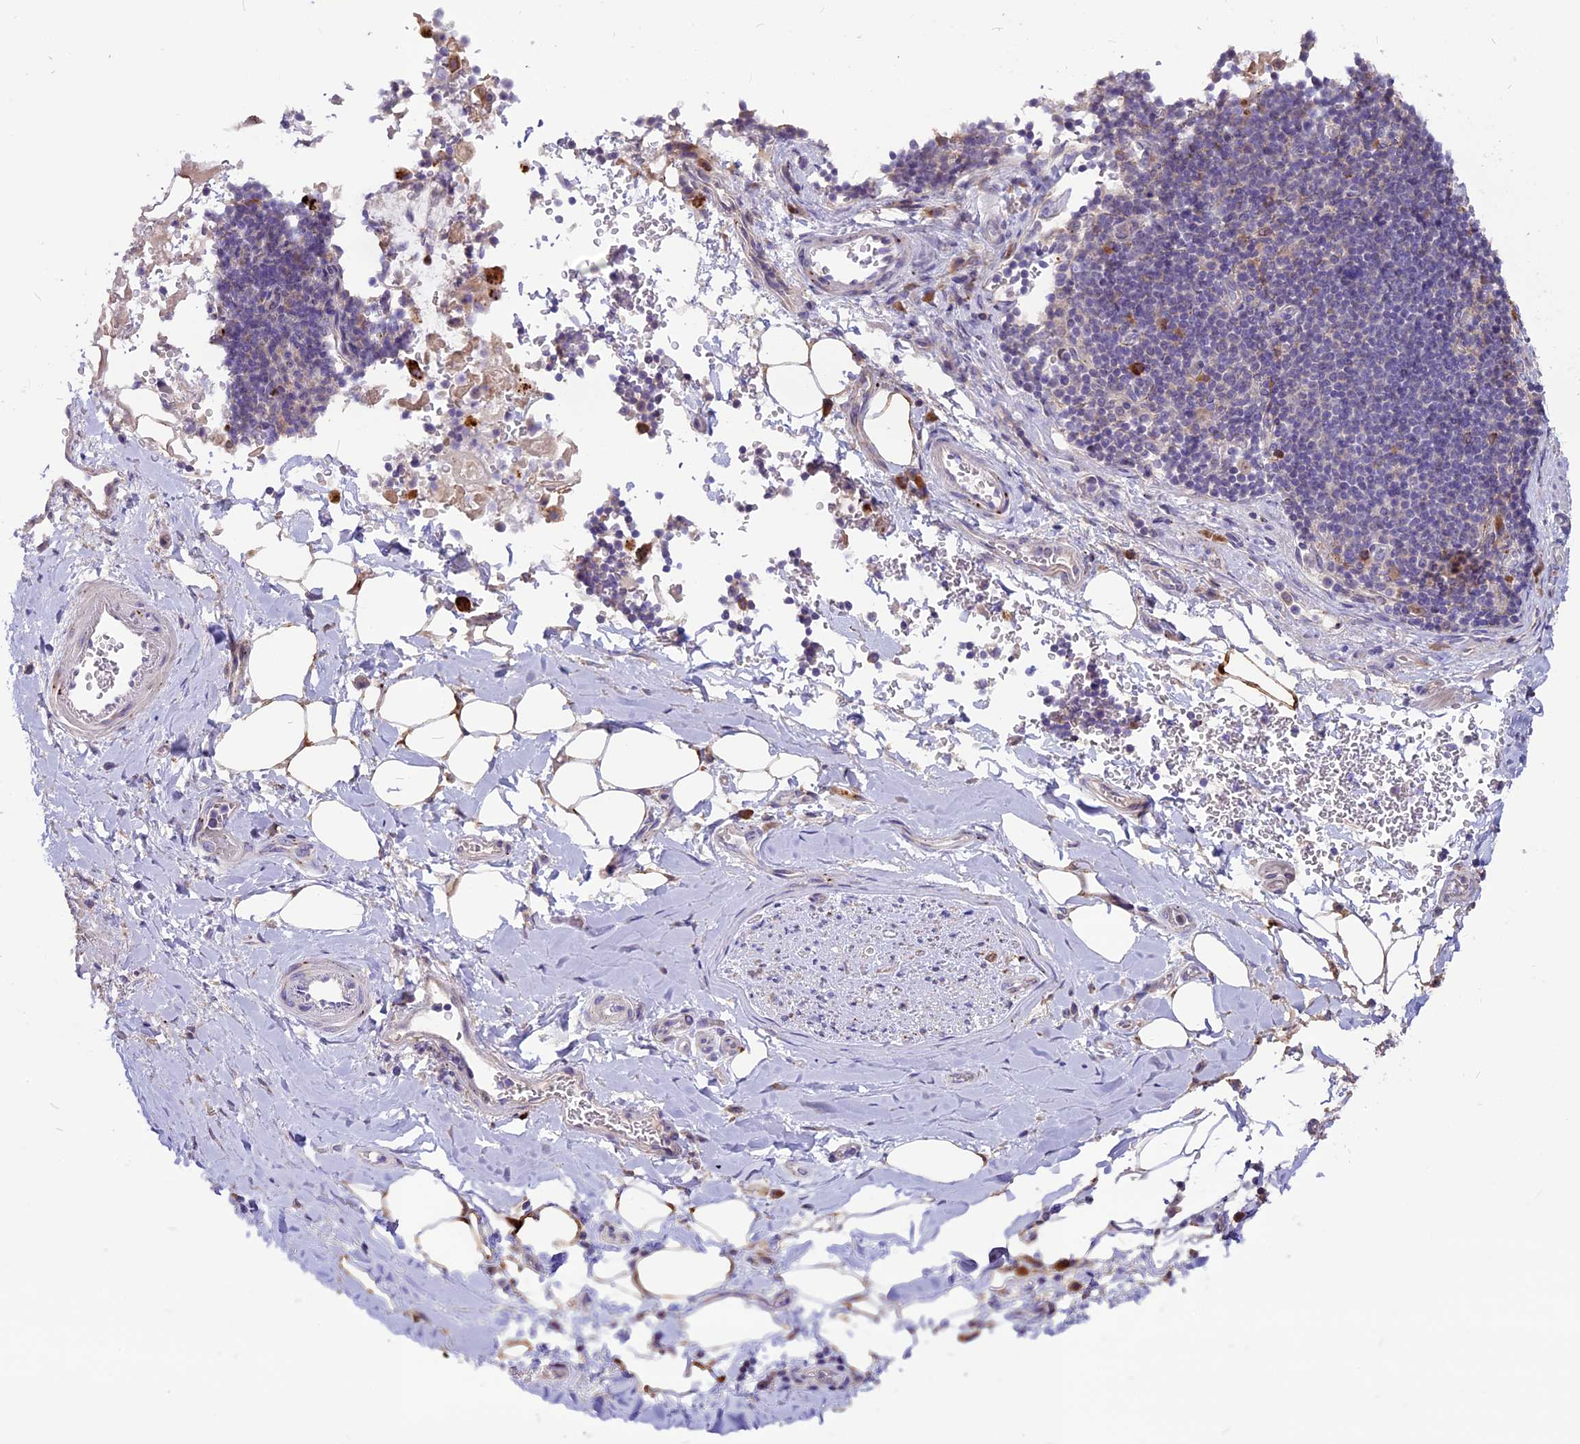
{"staining": {"intensity": "moderate", "quantity": "25%-75%", "location": "cytoplasmic/membranous"}, "tissue": "adipose tissue", "cell_type": "Adipocytes", "image_type": "normal", "snomed": [{"axis": "morphology", "description": "Normal tissue, NOS"}, {"axis": "topography", "description": "Lymph node"}, {"axis": "topography", "description": "Cartilage tissue"}, {"axis": "topography", "description": "Bronchus"}], "caption": "A brown stain labels moderate cytoplasmic/membranous expression of a protein in adipocytes of unremarkable human adipose tissue.", "gene": "THRSP", "patient": {"sex": "male", "age": 63}}